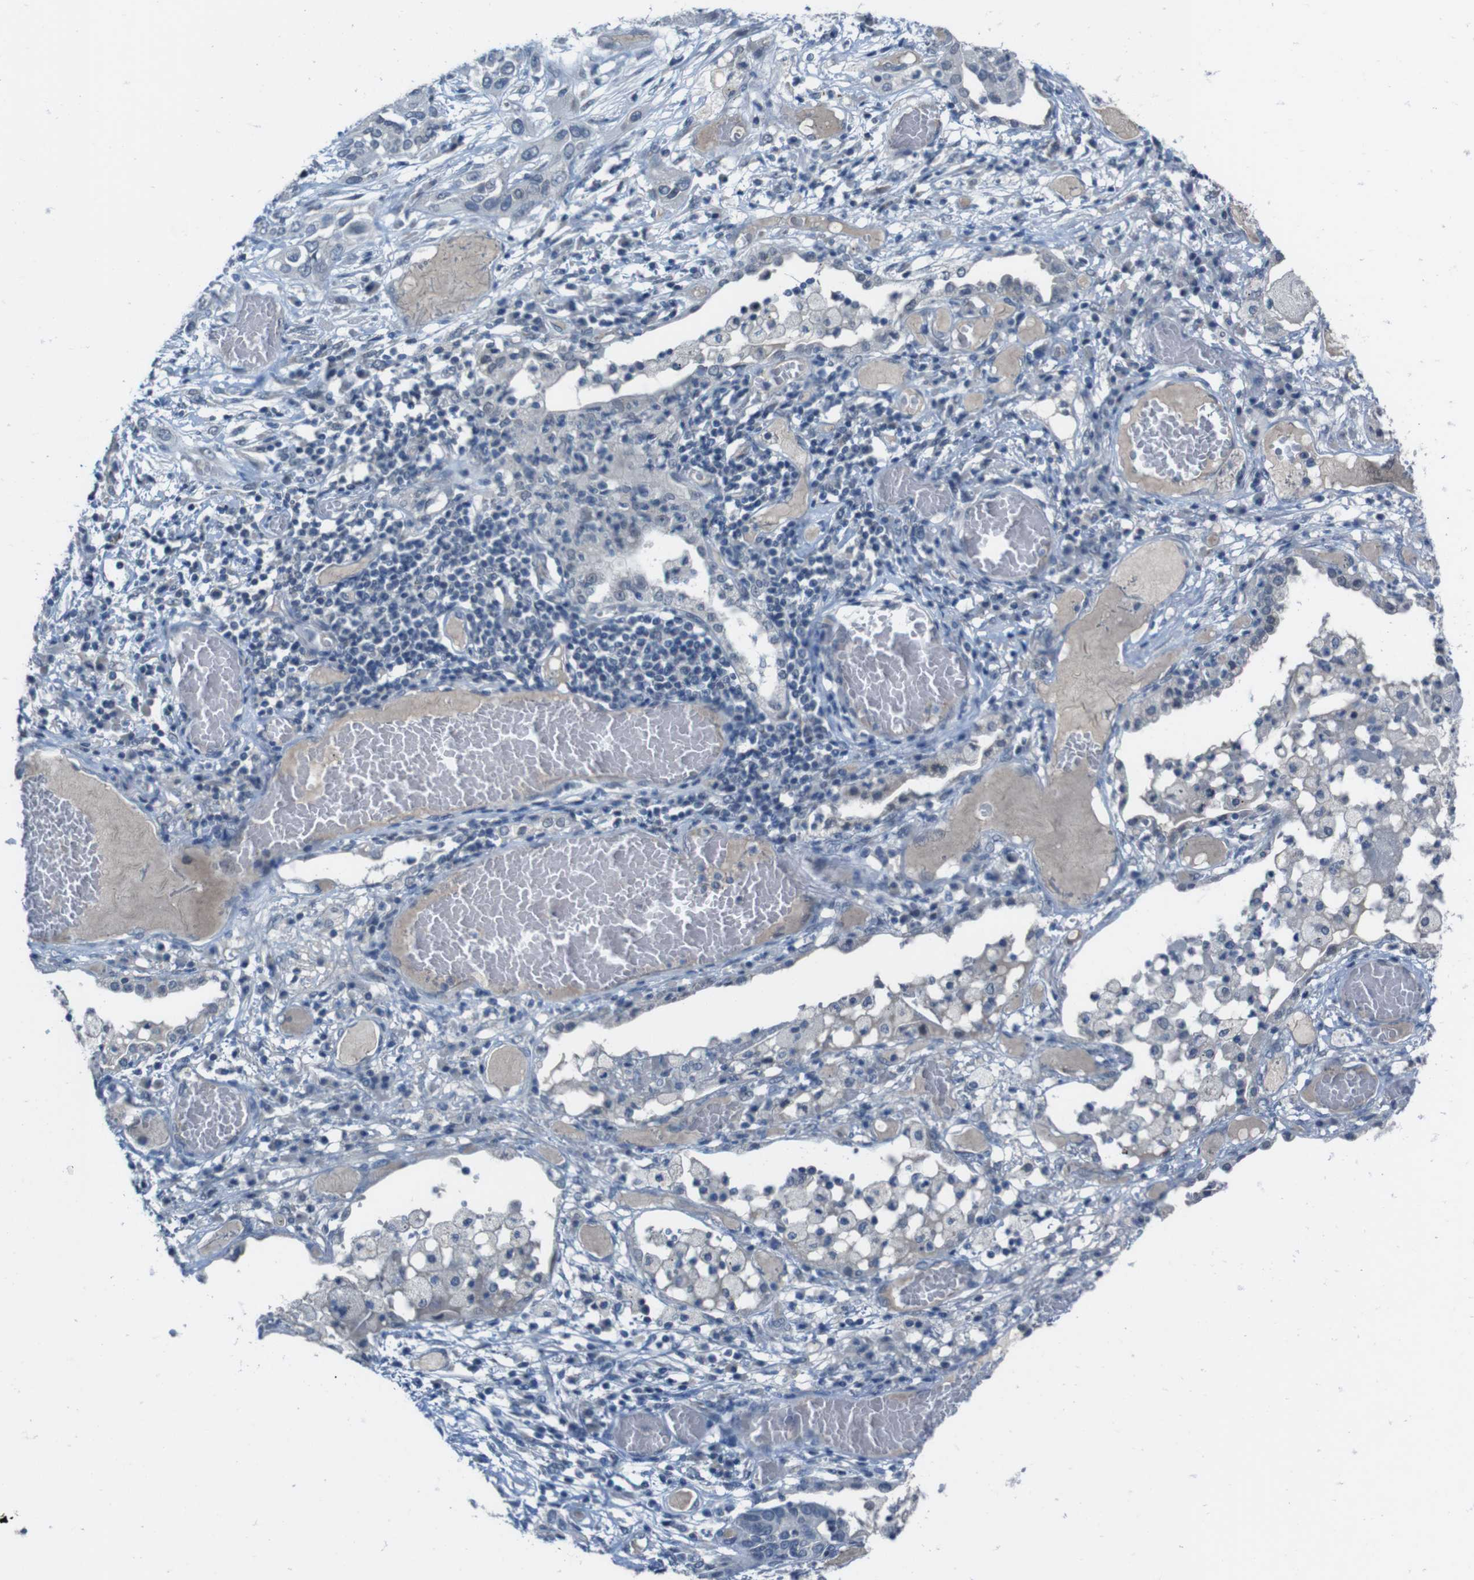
{"staining": {"intensity": "negative", "quantity": "none", "location": "none"}, "tissue": "lung cancer", "cell_type": "Tumor cells", "image_type": "cancer", "snomed": [{"axis": "morphology", "description": "Squamous cell carcinoma, NOS"}, {"axis": "topography", "description": "Lung"}], "caption": "DAB (3,3'-diaminobenzidine) immunohistochemical staining of human lung cancer demonstrates no significant positivity in tumor cells.", "gene": "CDHR2", "patient": {"sex": "male", "age": 71}}